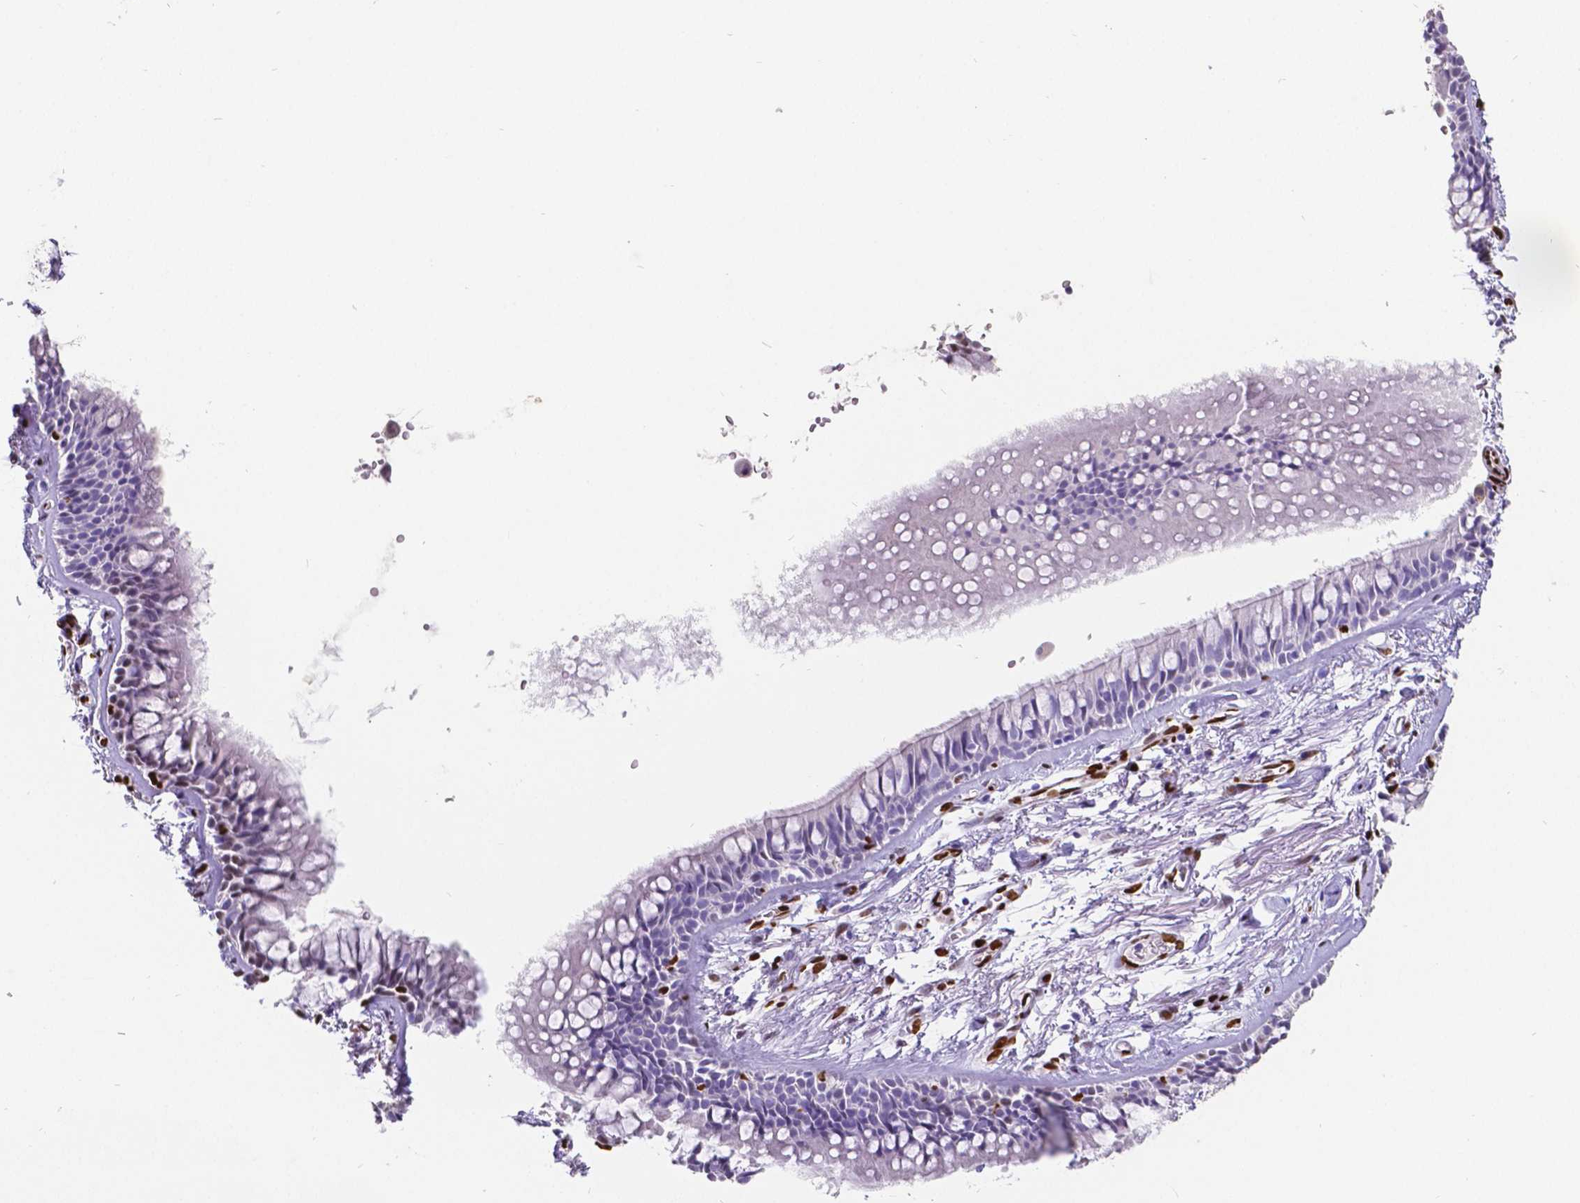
{"staining": {"intensity": "strong", "quantity": "<25%", "location": "nuclear"}, "tissue": "soft tissue", "cell_type": "Fibroblasts", "image_type": "normal", "snomed": [{"axis": "morphology", "description": "Normal tissue, NOS"}, {"axis": "topography", "description": "Cartilage tissue"}, {"axis": "topography", "description": "Bronchus"}], "caption": "The histopathology image demonstrates immunohistochemical staining of benign soft tissue. There is strong nuclear positivity is identified in about <25% of fibroblasts.", "gene": "MEF2C", "patient": {"sex": "female", "age": 79}}